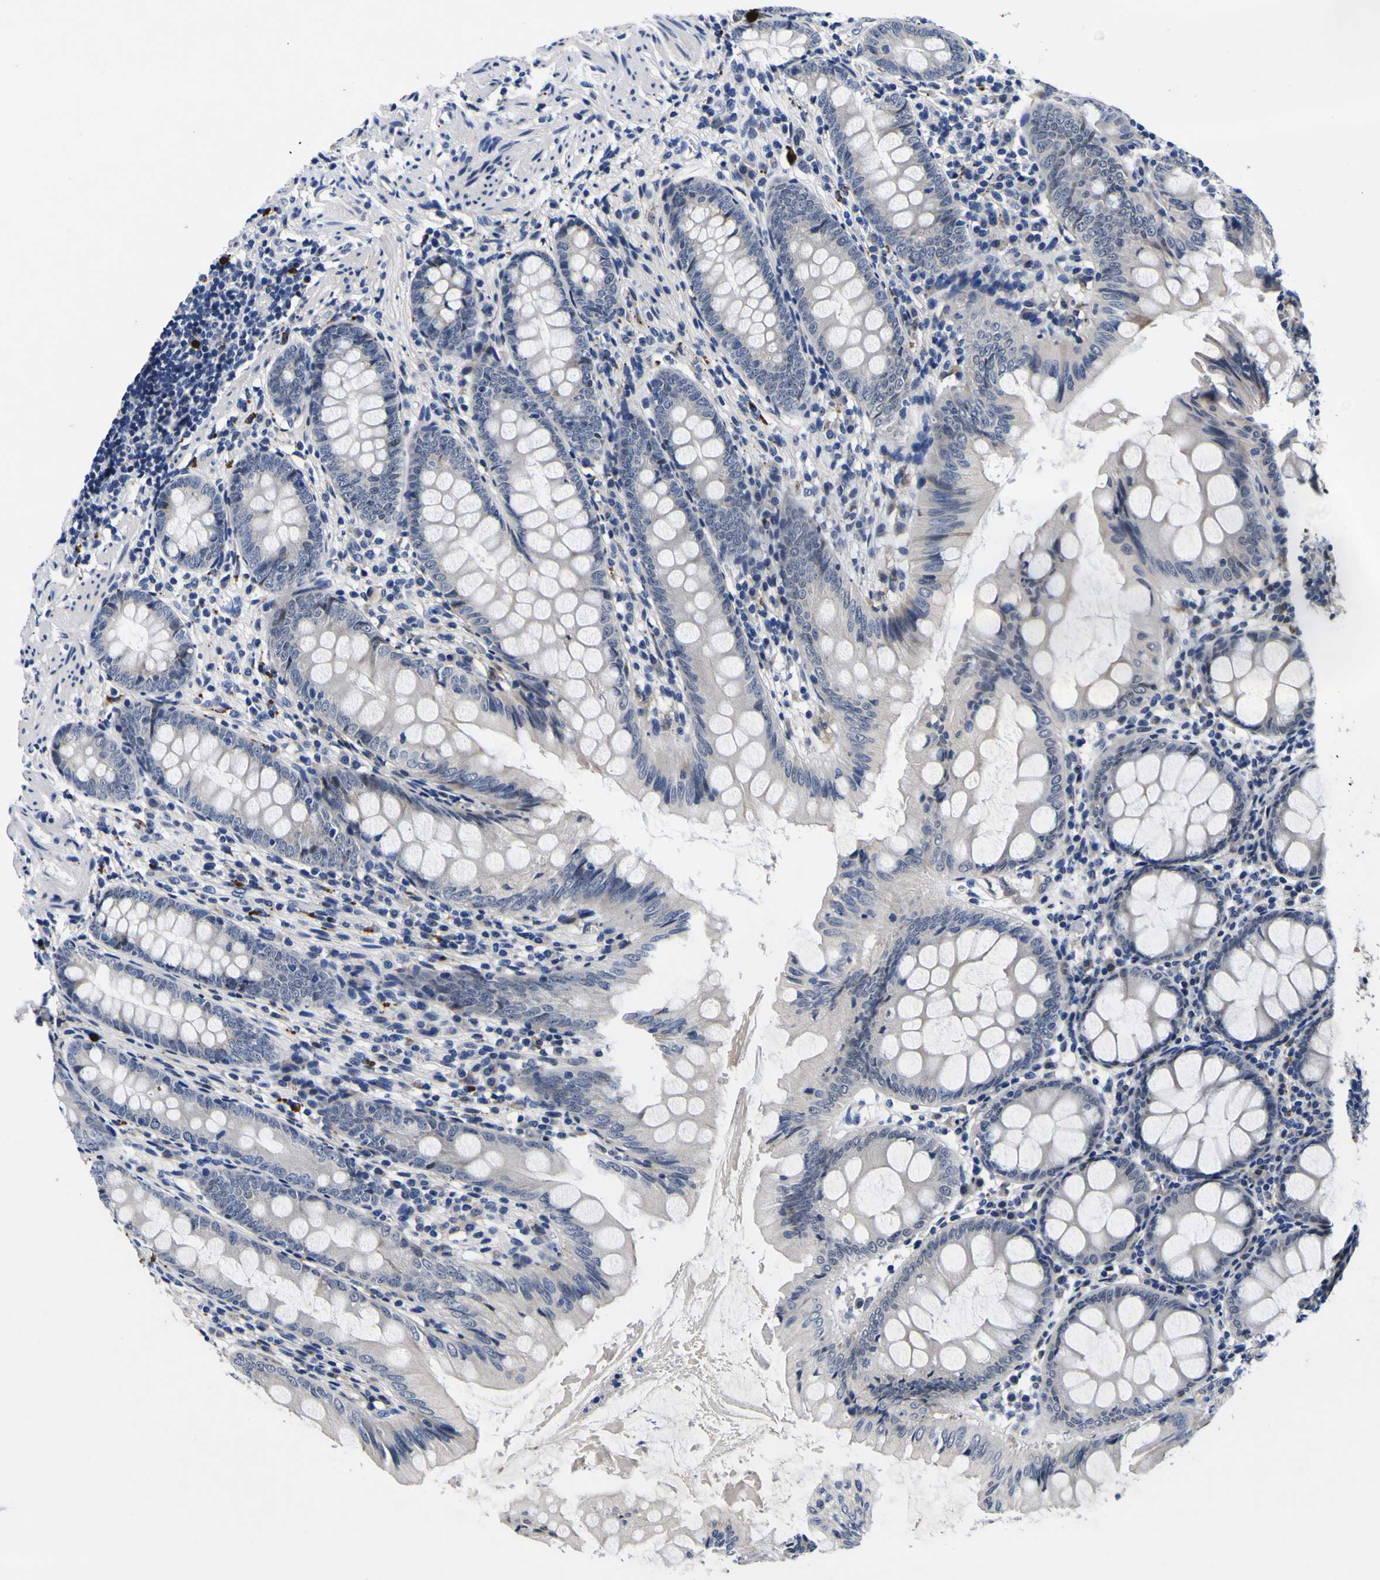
{"staining": {"intensity": "weak", "quantity": "<25%", "location": "cytoplasmic/membranous"}, "tissue": "appendix", "cell_type": "Glandular cells", "image_type": "normal", "snomed": [{"axis": "morphology", "description": "Normal tissue, NOS"}, {"axis": "topography", "description": "Appendix"}], "caption": "This is an immunohistochemistry (IHC) histopathology image of unremarkable human appendix. There is no expression in glandular cells.", "gene": "IGFLR1", "patient": {"sex": "female", "age": 77}}